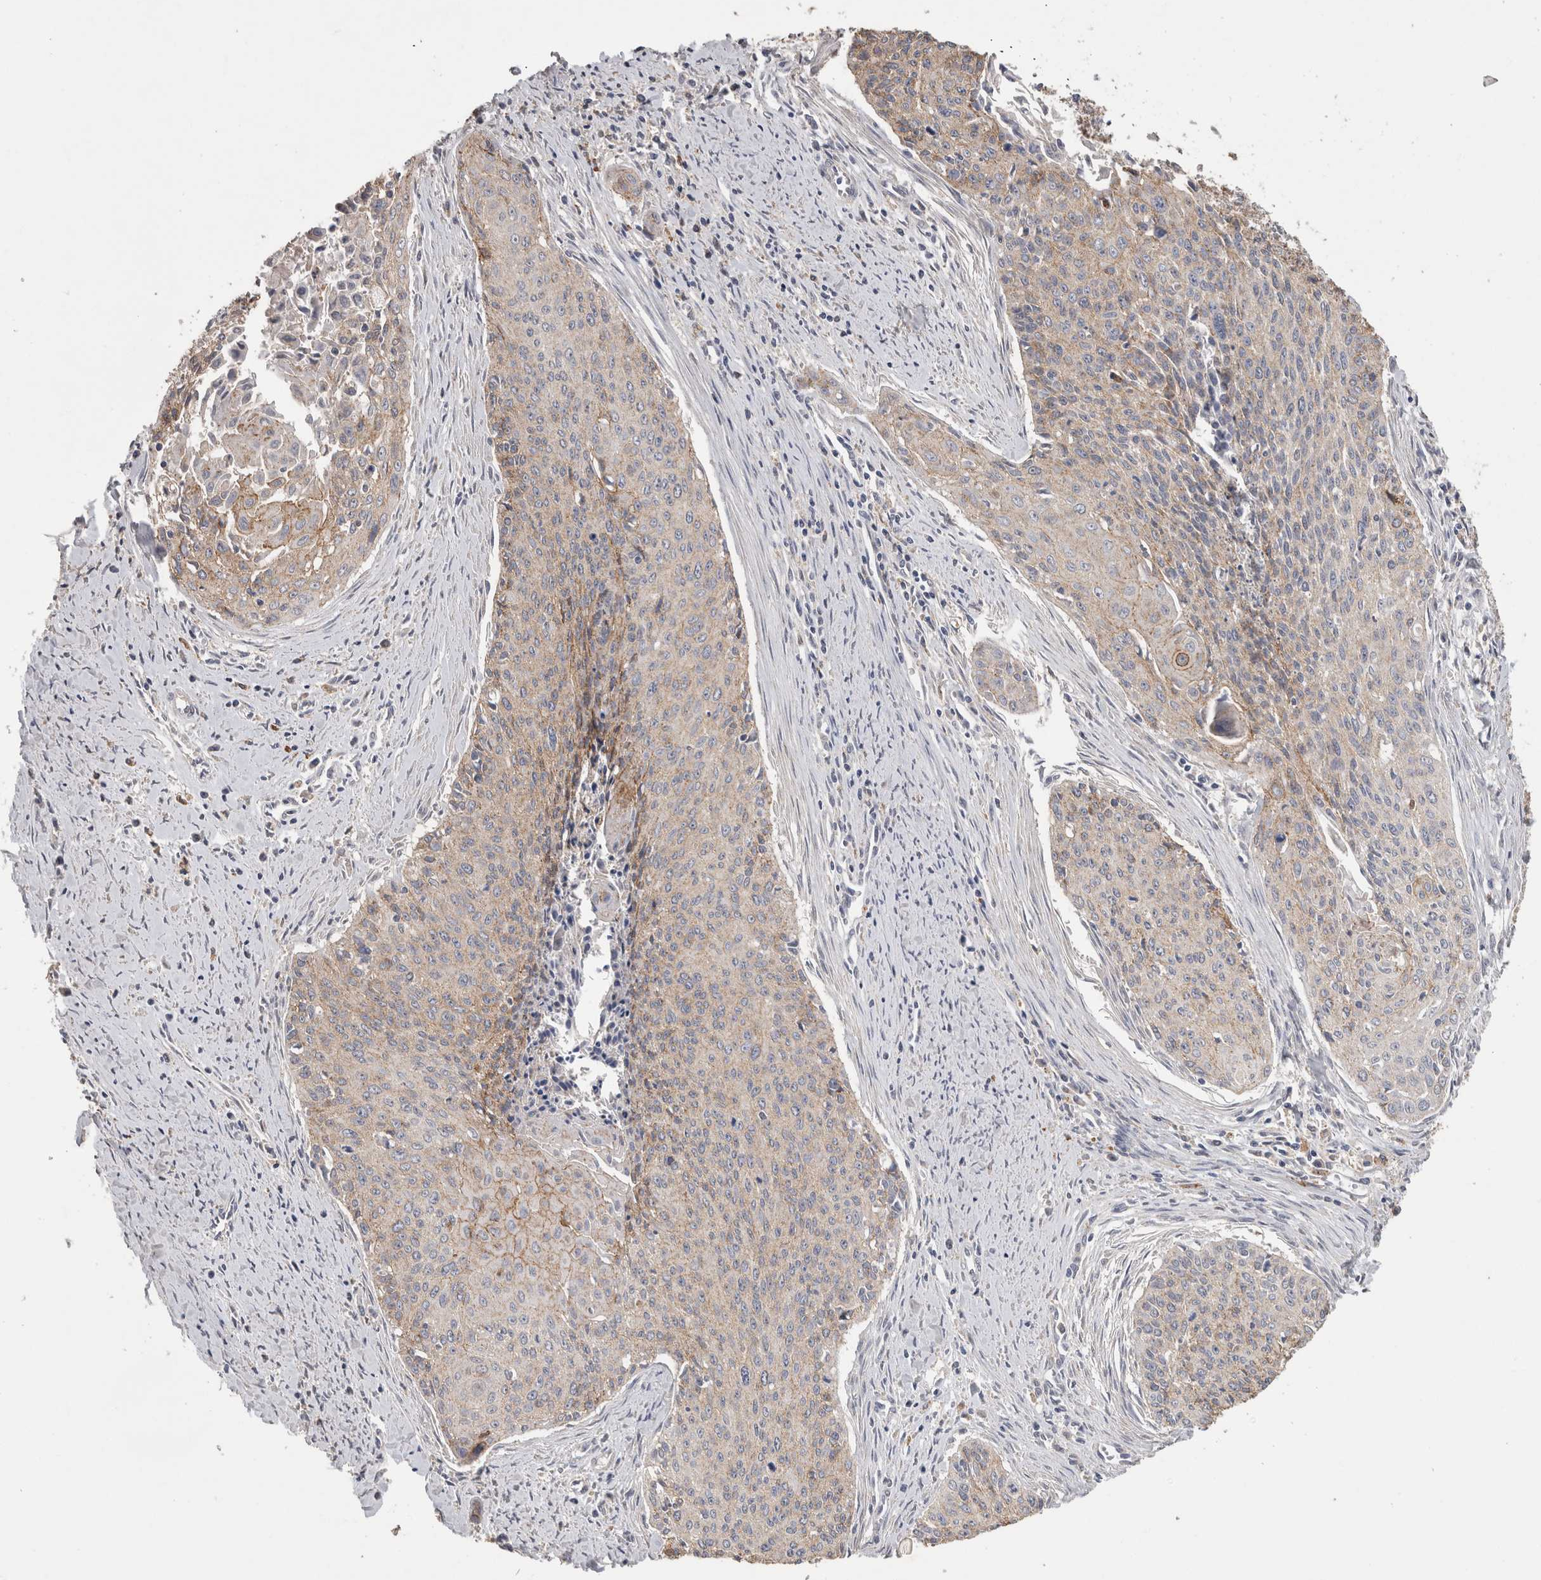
{"staining": {"intensity": "weak", "quantity": ">75%", "location": "cytoplasmic/membranous"}, "tissue": "cervical cancer", "cell_type": "Tumor cells", "image_type": "cancer", "snomed": [{"axis": "morphology", "description": "Squamous cell carcinoma, NOS"}, {"axis": "topography", "description": "Cervix"}], "caption": "Tumor cells display low levels of weak cytoplasmic/membranous expression in approximately >75% of cells in squamous cell carcinoma (cervical). (IHC, brightfield microscopy, high magnification).", "gene": "CNTFR", "patient": {"sex": "female", "age": 55}}